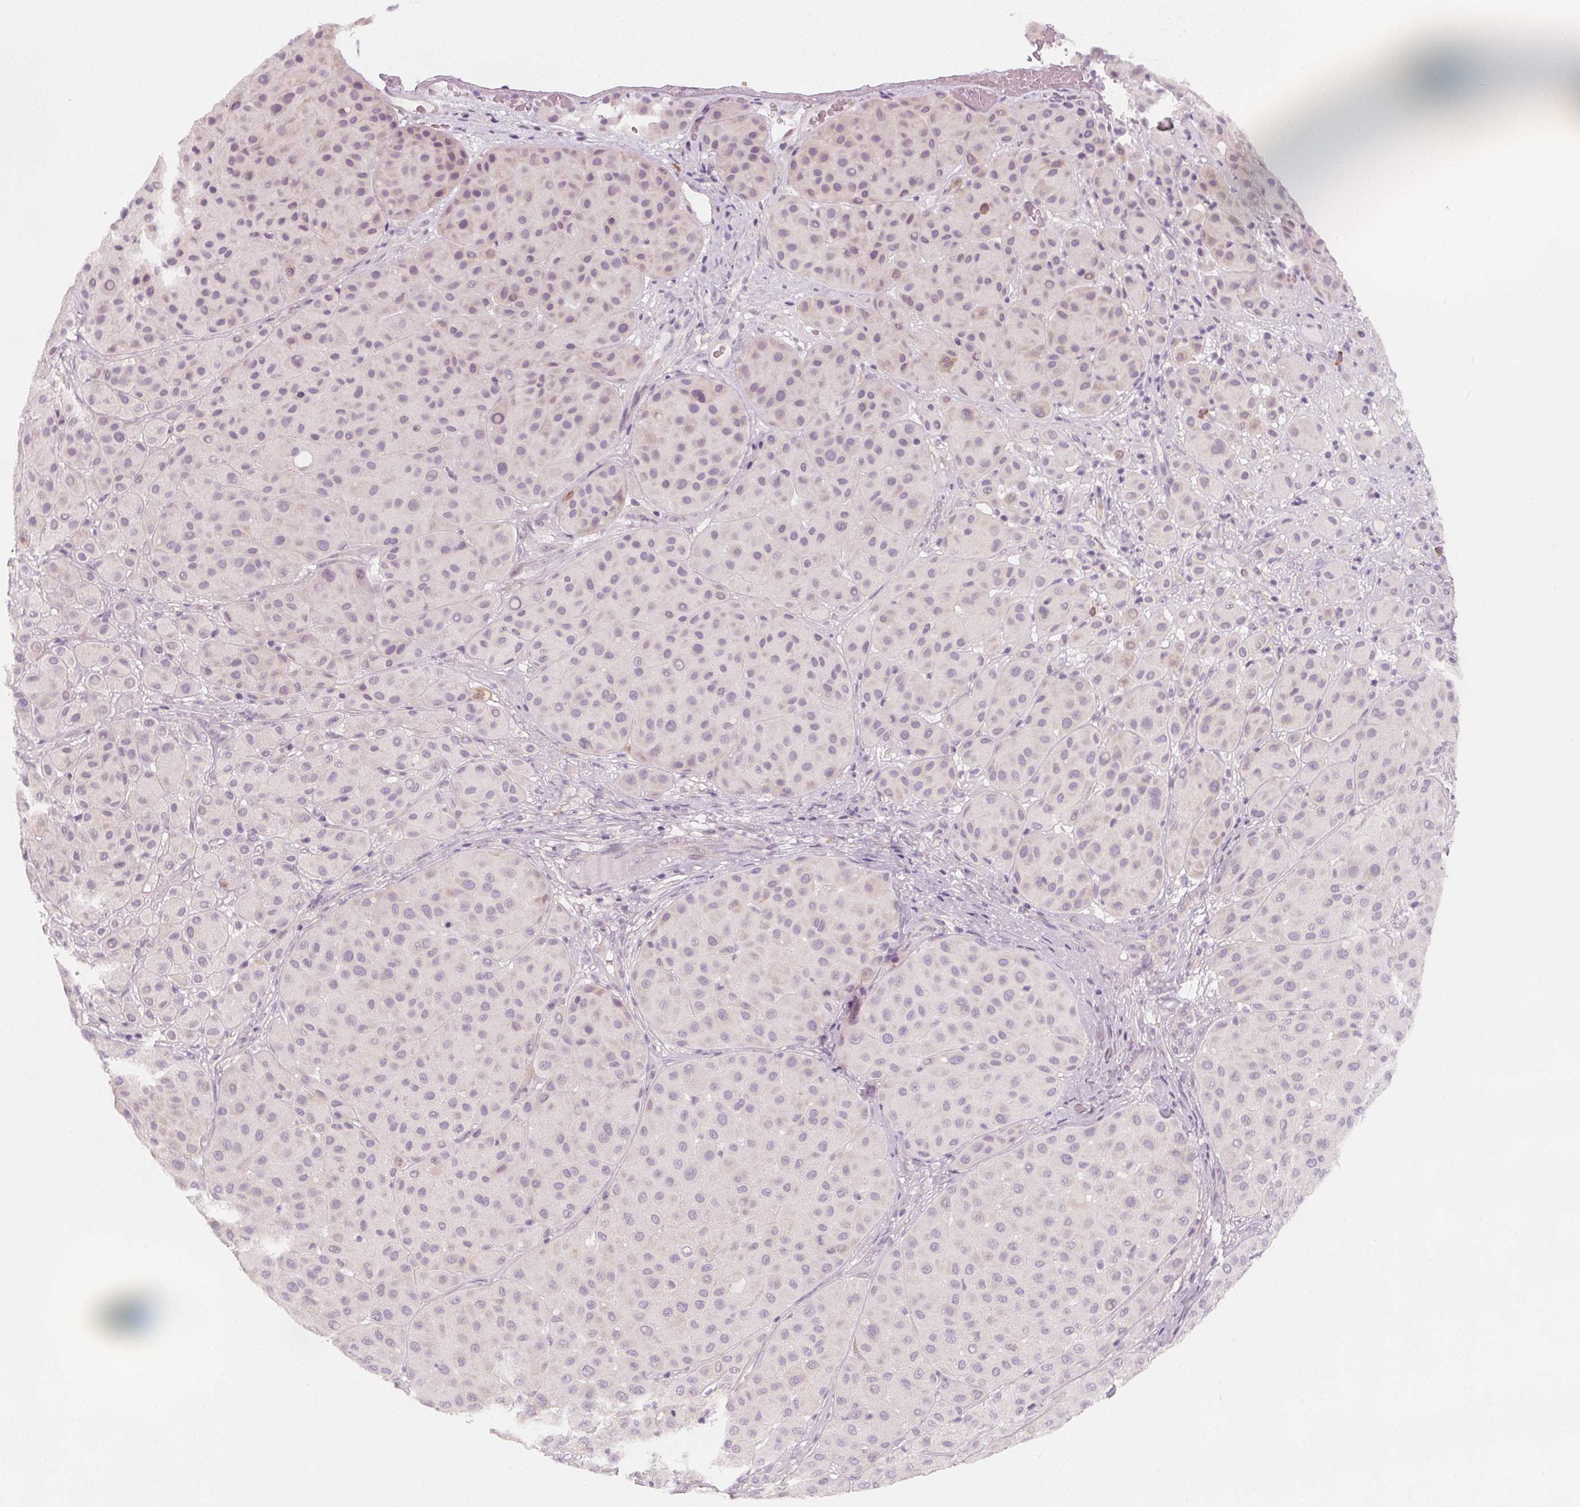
{"staining": {"intensity": "weak", "quantity": "<25%", "location": "nuclear"}, "tissue": "melanoma", "cell_type": "Tumor cells", "image_type": "cancer", "snomed": [{"axis": "morphology", "description": "Malignant melanoma, Metastatic site"}, {"axis": "topography", "description": "Smooth muscle"}], "caption": "The image displays no significant staining in tumor cells of malignant melanoma (metastatic site).", "gene": "MAP1A", "patient": {"sex": "male", "age": 41}}